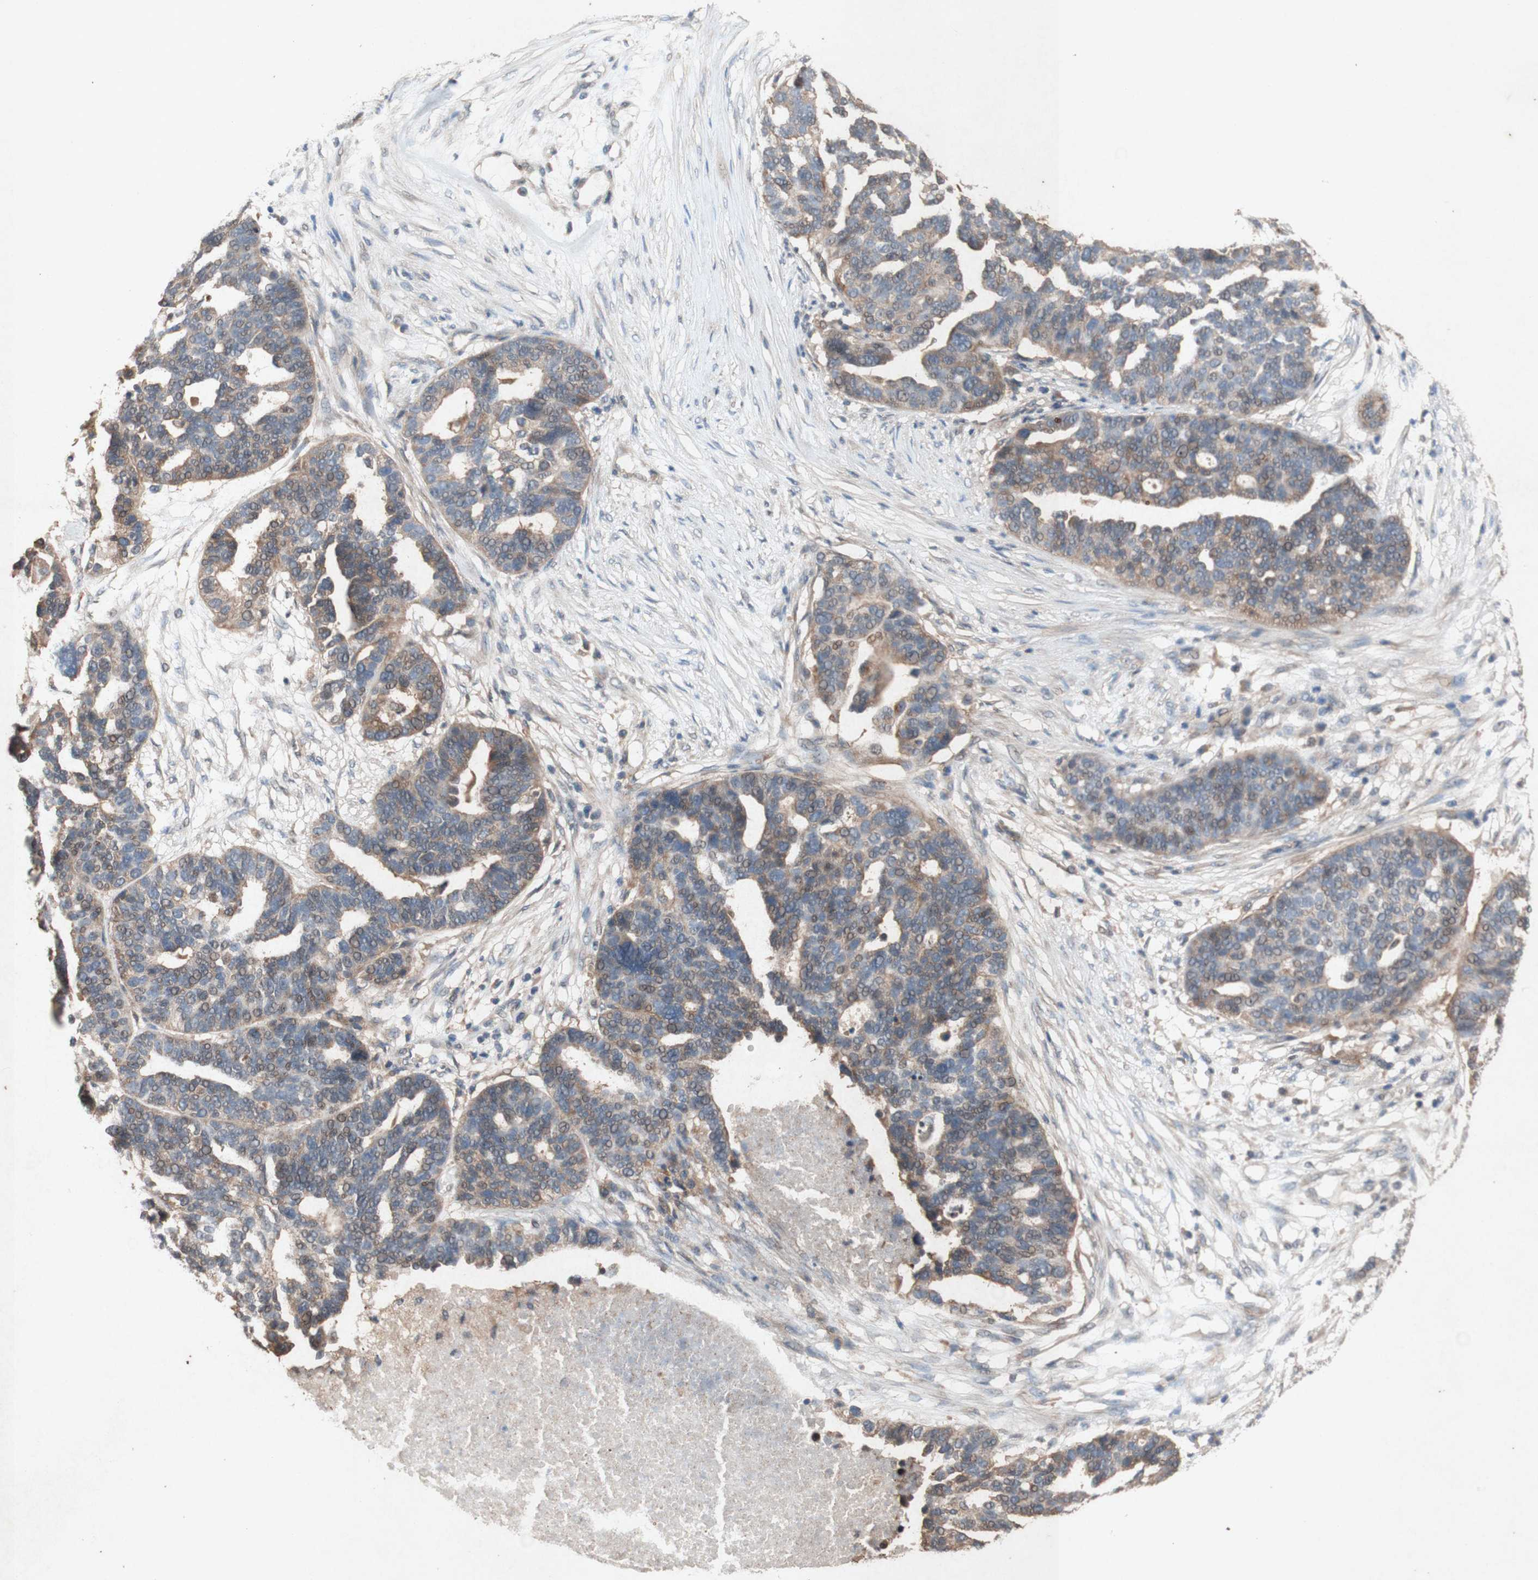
{"staining": {"intensity": "moderate", "quantity": "25%-75%", "location": "cytoplasmic/membranous,nuclear"}, "tissue": "ovarian cancer", "cell_type": "Tumor cells", "image_type": "cancer", "snomed": [{"axis": "morphology", "description": "Cystadenocarcinoma, serous, NOS"}, {"axis": "topography", "description": "Ovary"}], "caption": "Ovarian serous cystadenocarcinoma stained for a protein exhibits moderate cytoplasmic/membranous and nuclear positivity in tumor cells. (DAB IHC with brightfield microscopy, high magnification).", "gene": "ATP6V1F", "patient": {"sex": "female", "age": 59}}